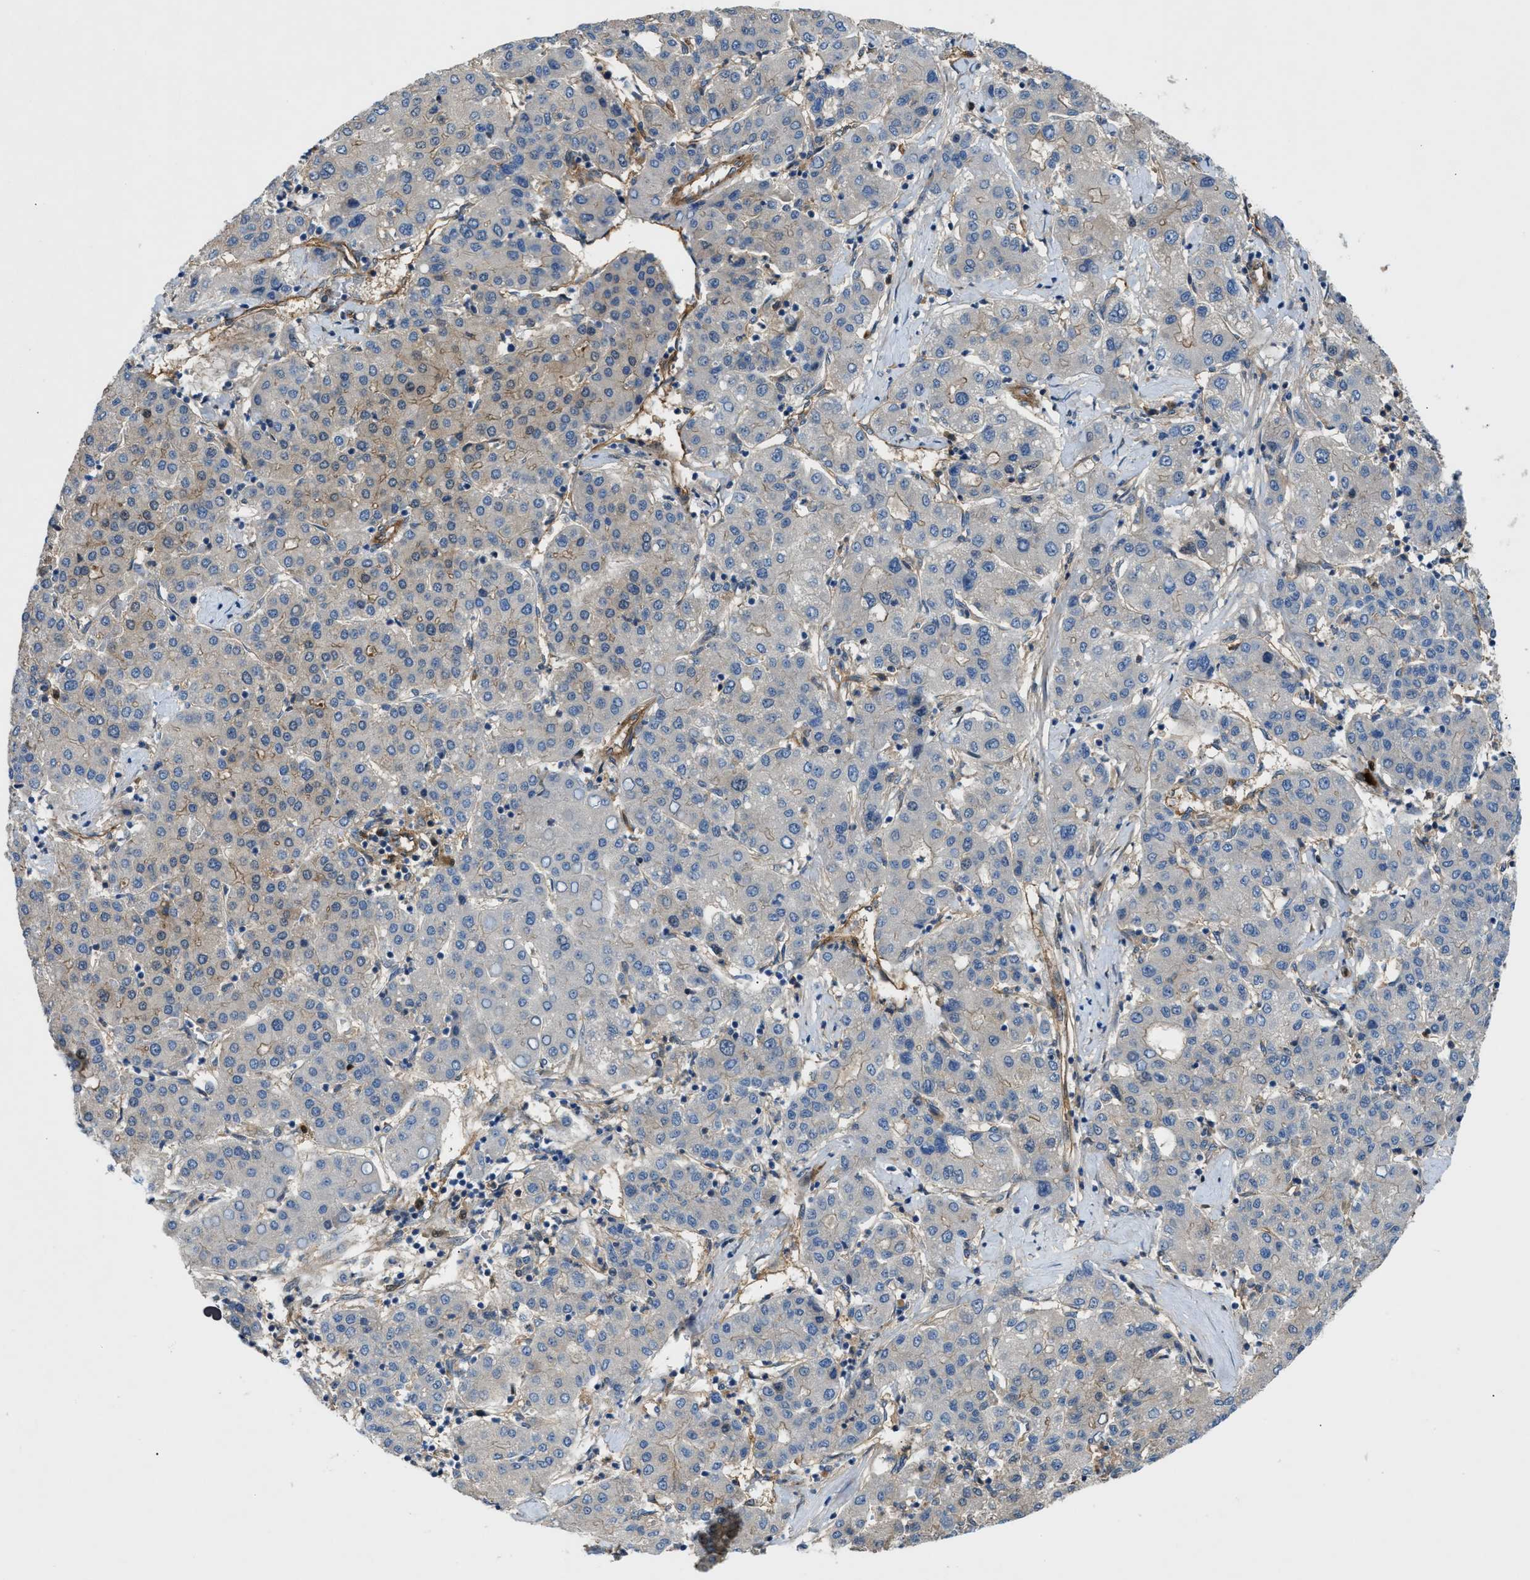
{"staining": {"intensity": "negative", "quantity": "none", "location": "none"}, "tissue": "liver cancer", "cell_type": "Tumor cells", "image_type": "cancer", "snomed": [{"axis": "morphology", "description": "Carcinoma, Hepatocellular, NOS"}, {"axis": "topography", "description": "Liver"}], "caption": "Immunohistochemistry of human liver cancer (hepatocellular carcinoma) reveals no staining in tumor cells.", "gene": "TRAK2", "patient": {"sex": "male", "age": 65}}